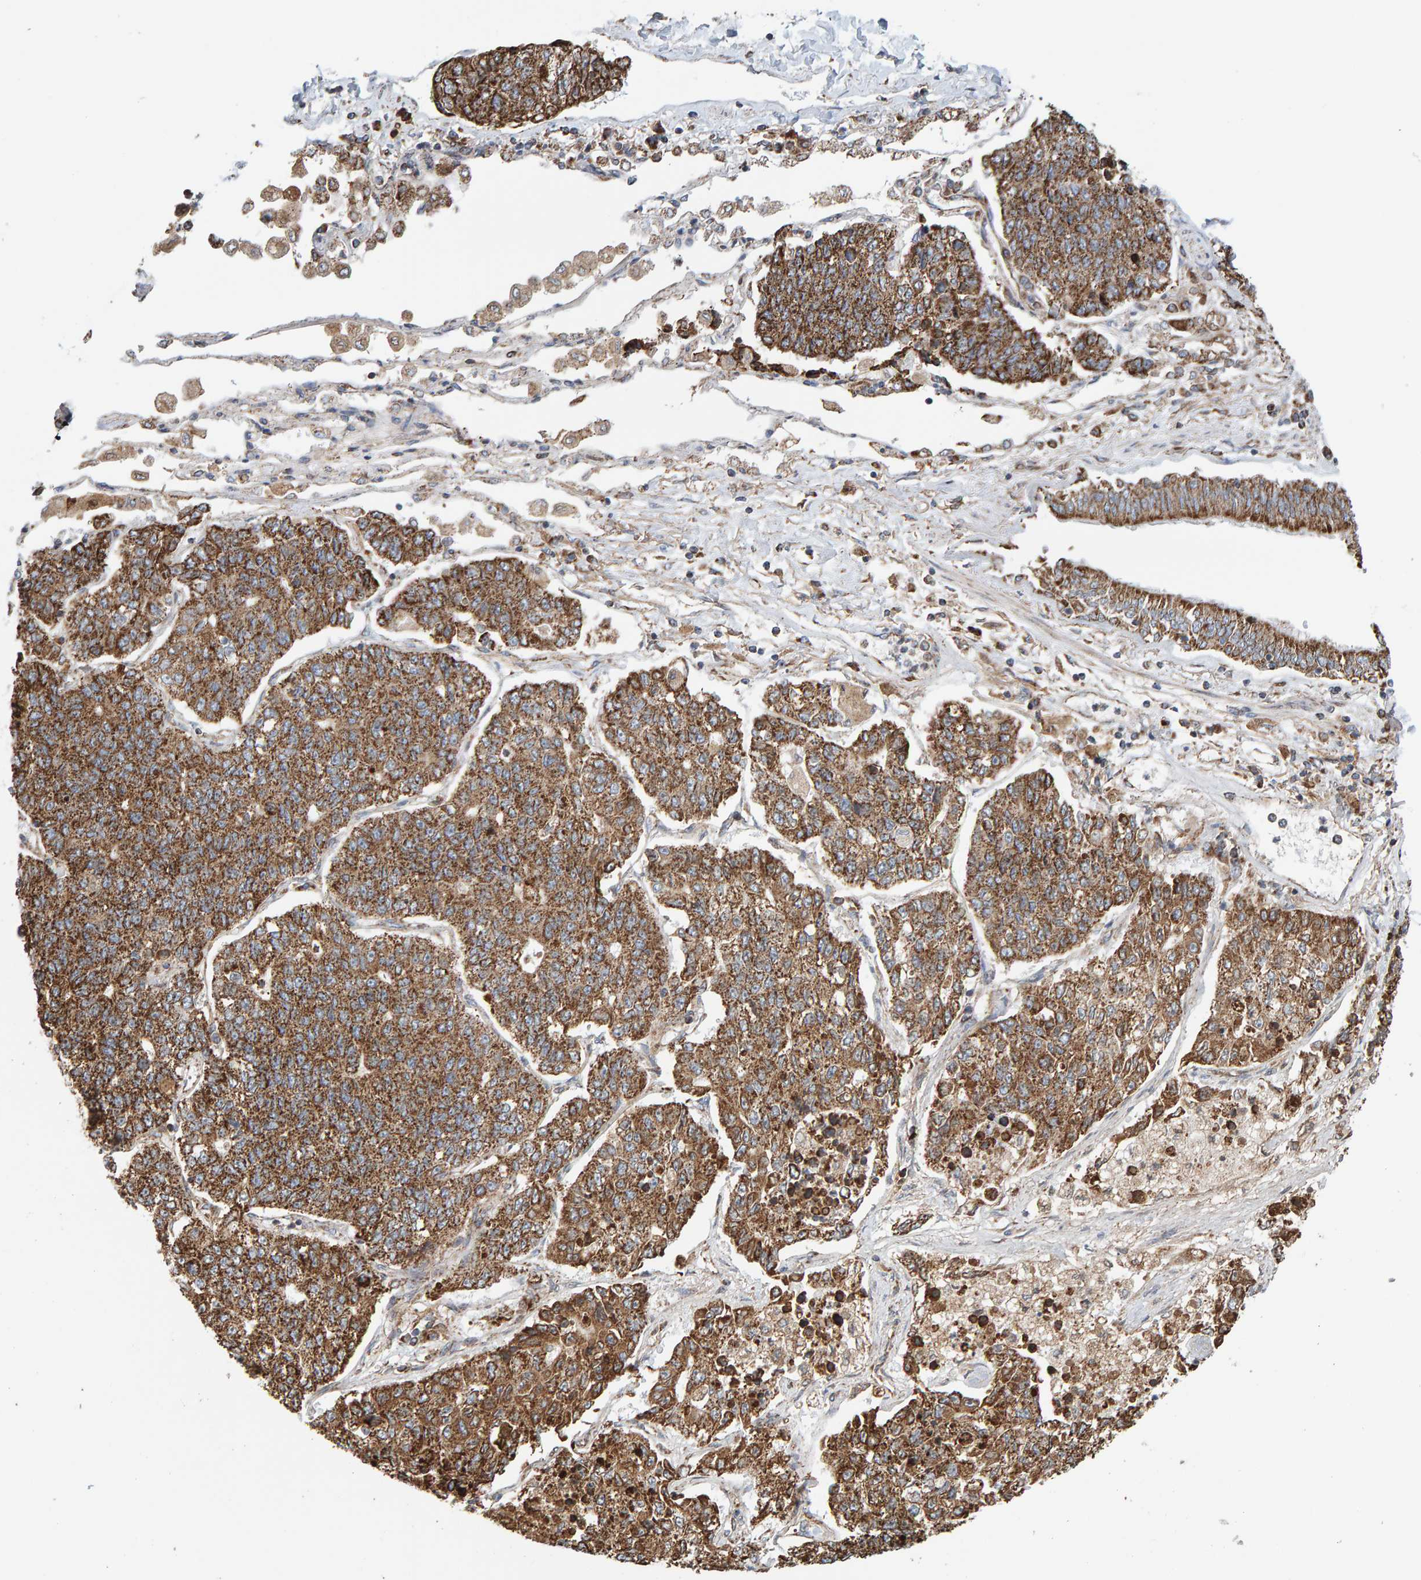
{"staining": {"intensity": "strong", "quantity": ">75%", "location": "cytoplasmic/membranous"}, "tissue": "lung cancer", "cell_type": "Tumor cells", "image_type": "cancer", "snomed": [{"axis": "morphology", "description": "Adenocarcinoma, NOS"}, {"axis": "topography", "description": "Lung"}], "caption": "High-power microscopy captured an immunohistochemistry (IHC) image of lung adenocarcinoma, revealing strong cytoplasmic/membranous expression in approximately >75% of tumor cells.", "gene": "MRPL45", "patient": {"sex": "male", "age": 49}}